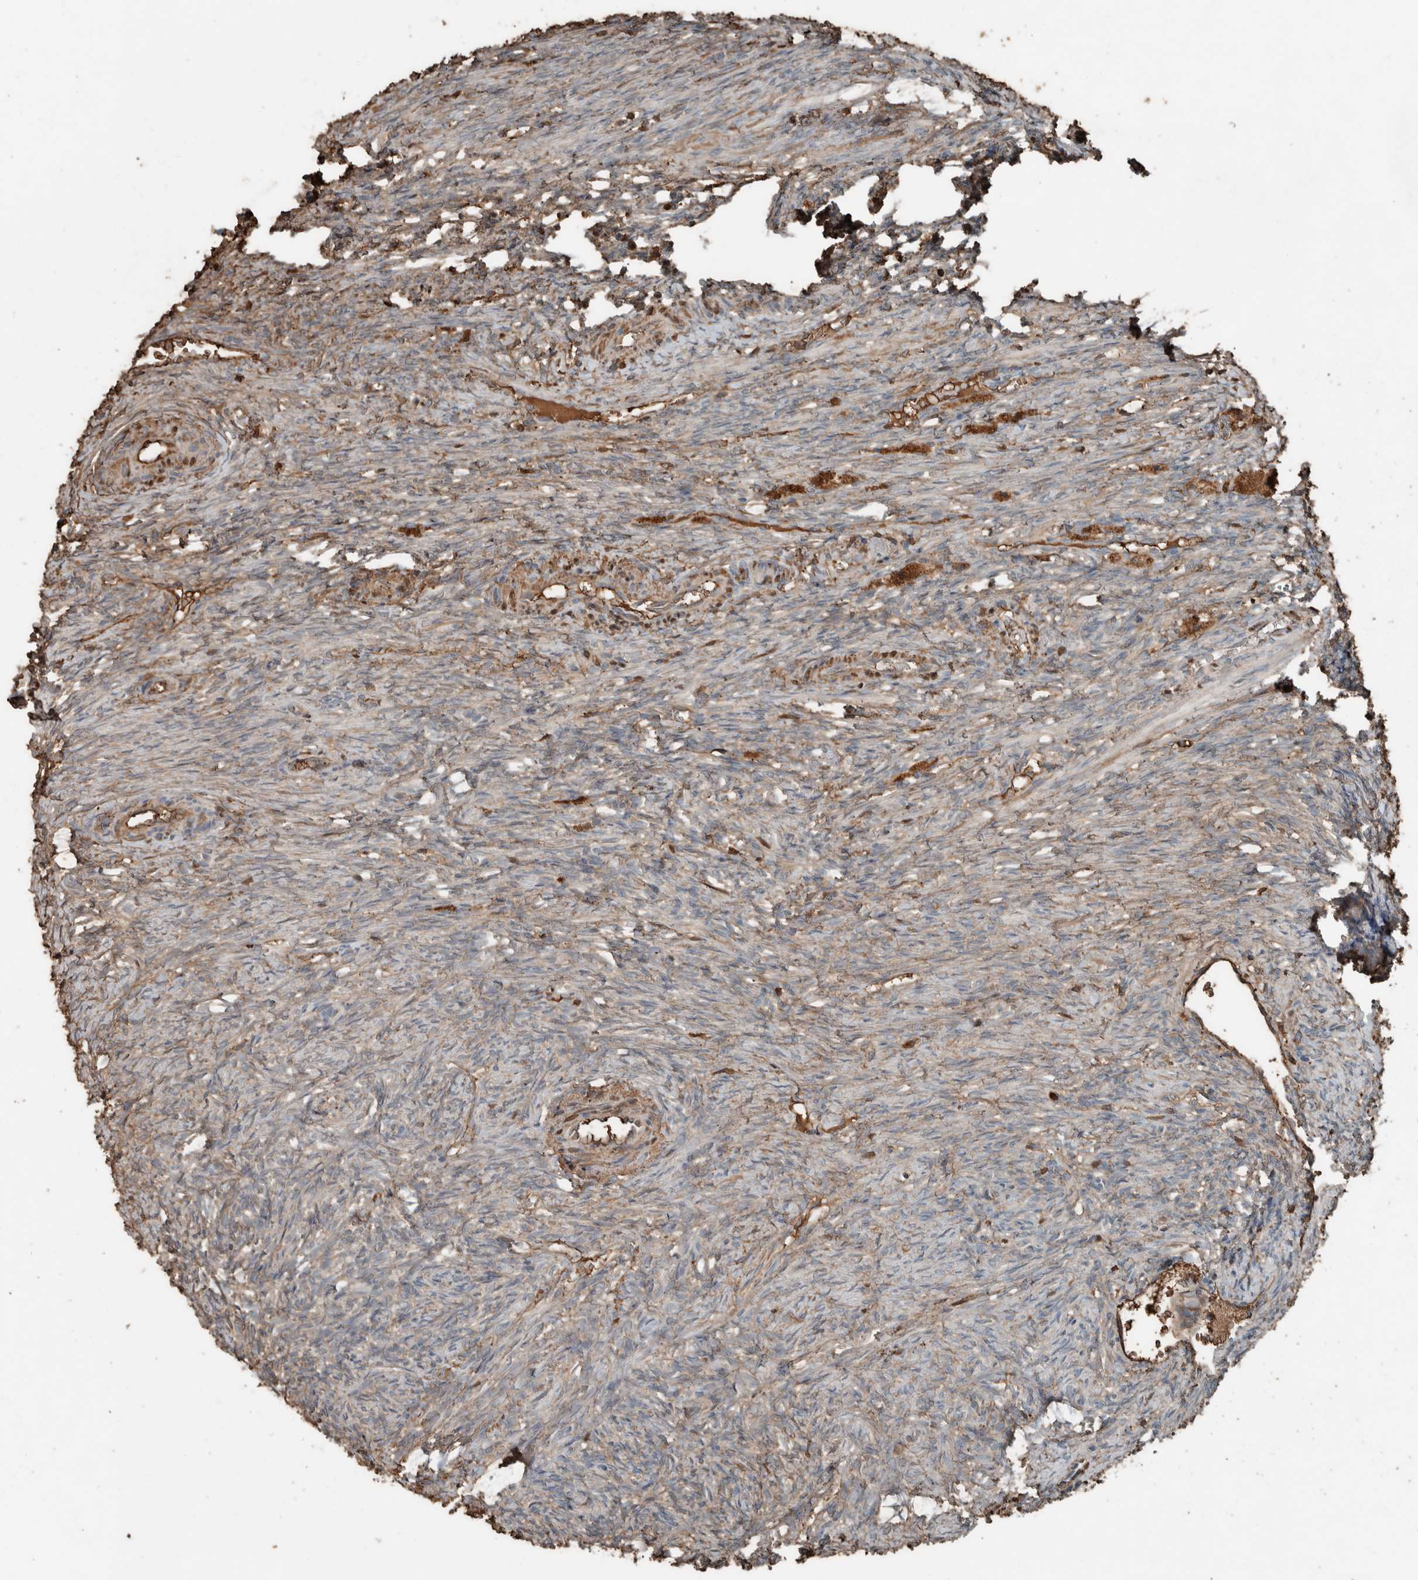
{"staining": {"intensity": "weak", "quantity": ">75%", "location": "cytoplasmic/membranous"}, "tissue": "ovary", "cell_type": "Follicle cells", "image_type": "normal", "snomed": [{"axis": "morphology", "description": "Normal tissue, NOS"}, {"axis": "topography", "description": "Ovary"}], "caption": "The image displays staining of benign ovary, revealing weak cytoplasmic/membranous protein positivity (brown color) within follicle cells.", "gene": "USP34", "patient": {"sex": "female", "age": 41}}